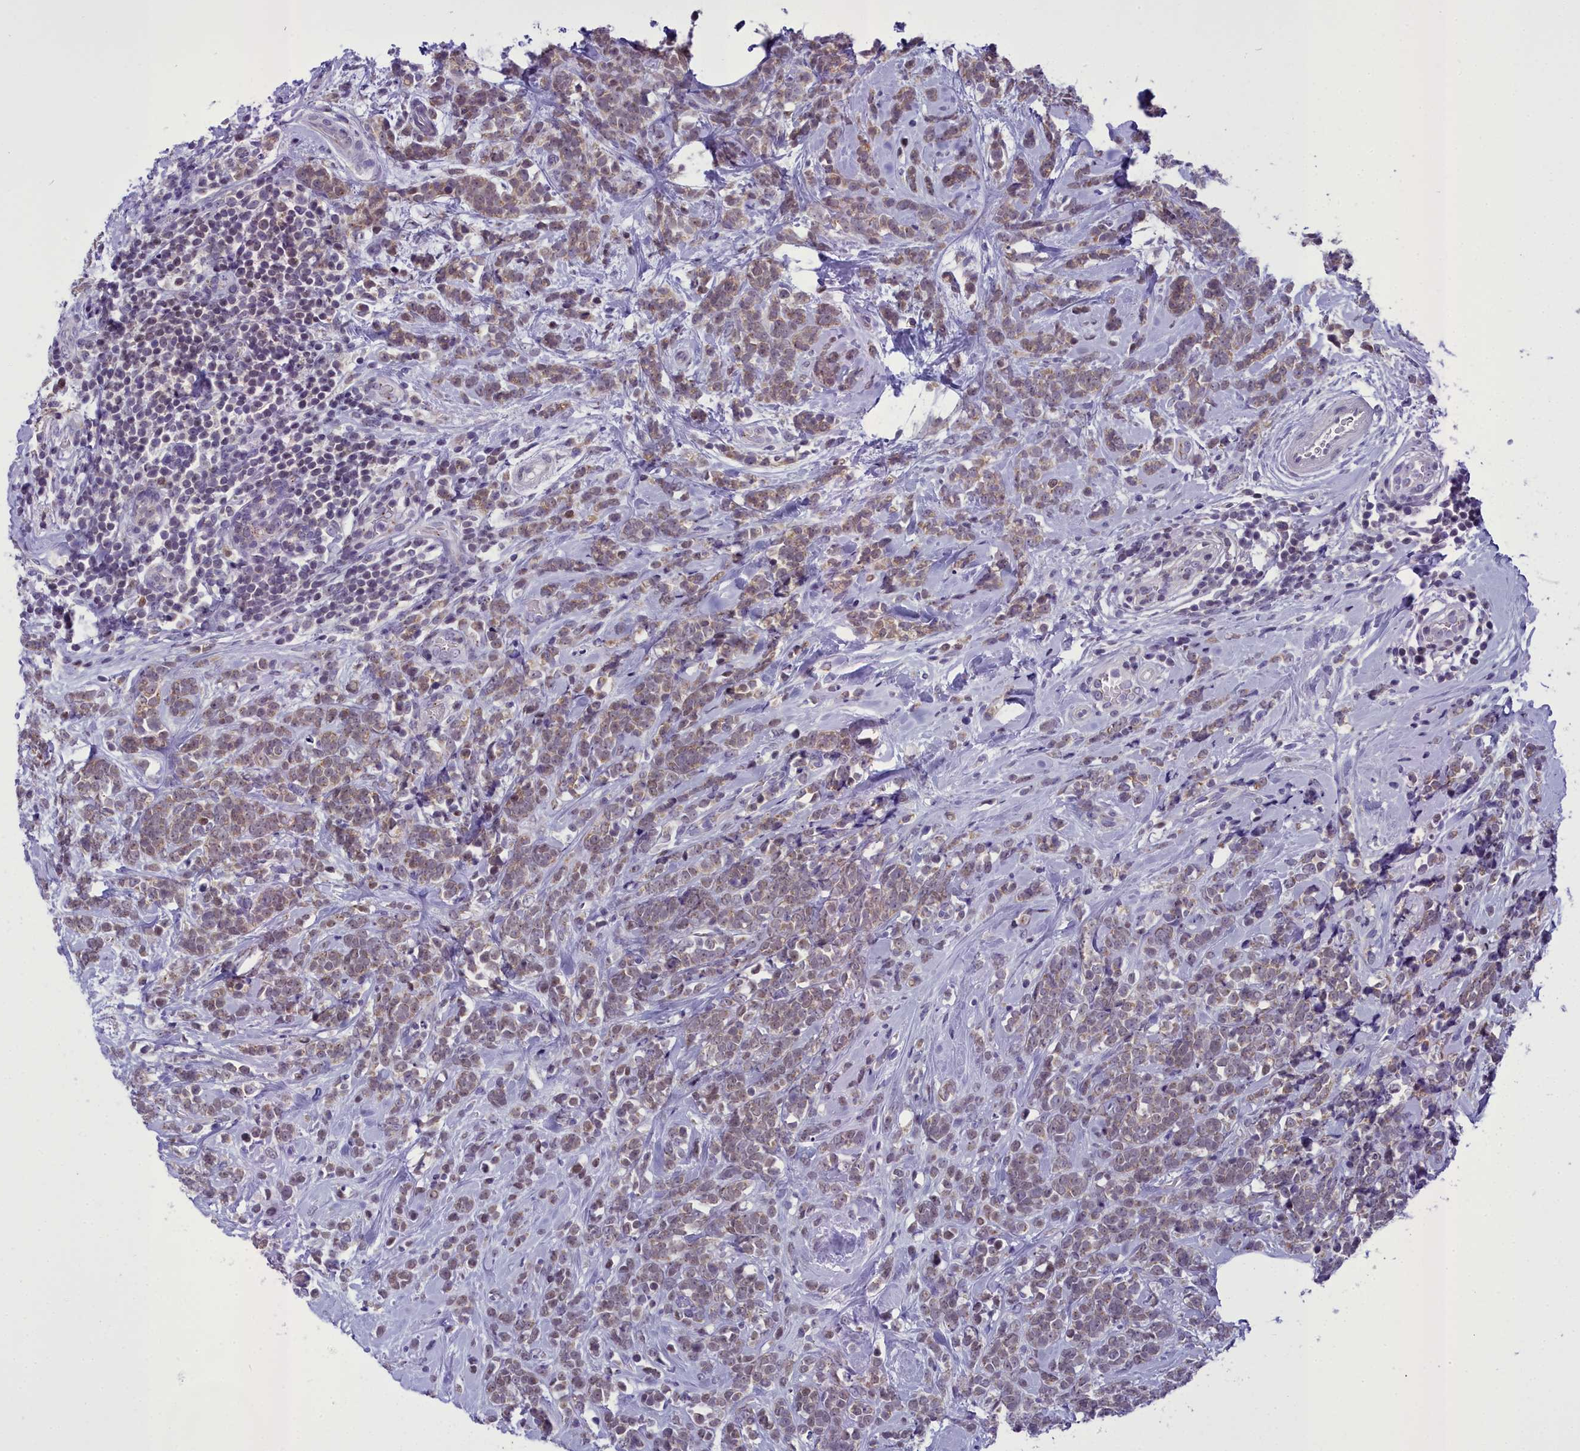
{"staining": {"intensity": "weak", "quantity": ">75%", "location": "cytoplasmic/membranous"}, "tissue": "breast cancer", "cell_type": "Tumor cells", "image_type": "cancer", "snomed": [{"axis": "morphology", "description": "Lobular carcinoma"}, {"axis": "topography", "description": "Breast"}], "caption": "Brown immunohistochemical staining in breast lobular carcinoma exhibits weak cytoplasmic/membranous staining in approximately >75% of tumor cells.", "gene": "B9D2", "patient": {"sex": "female", "age": 58}}